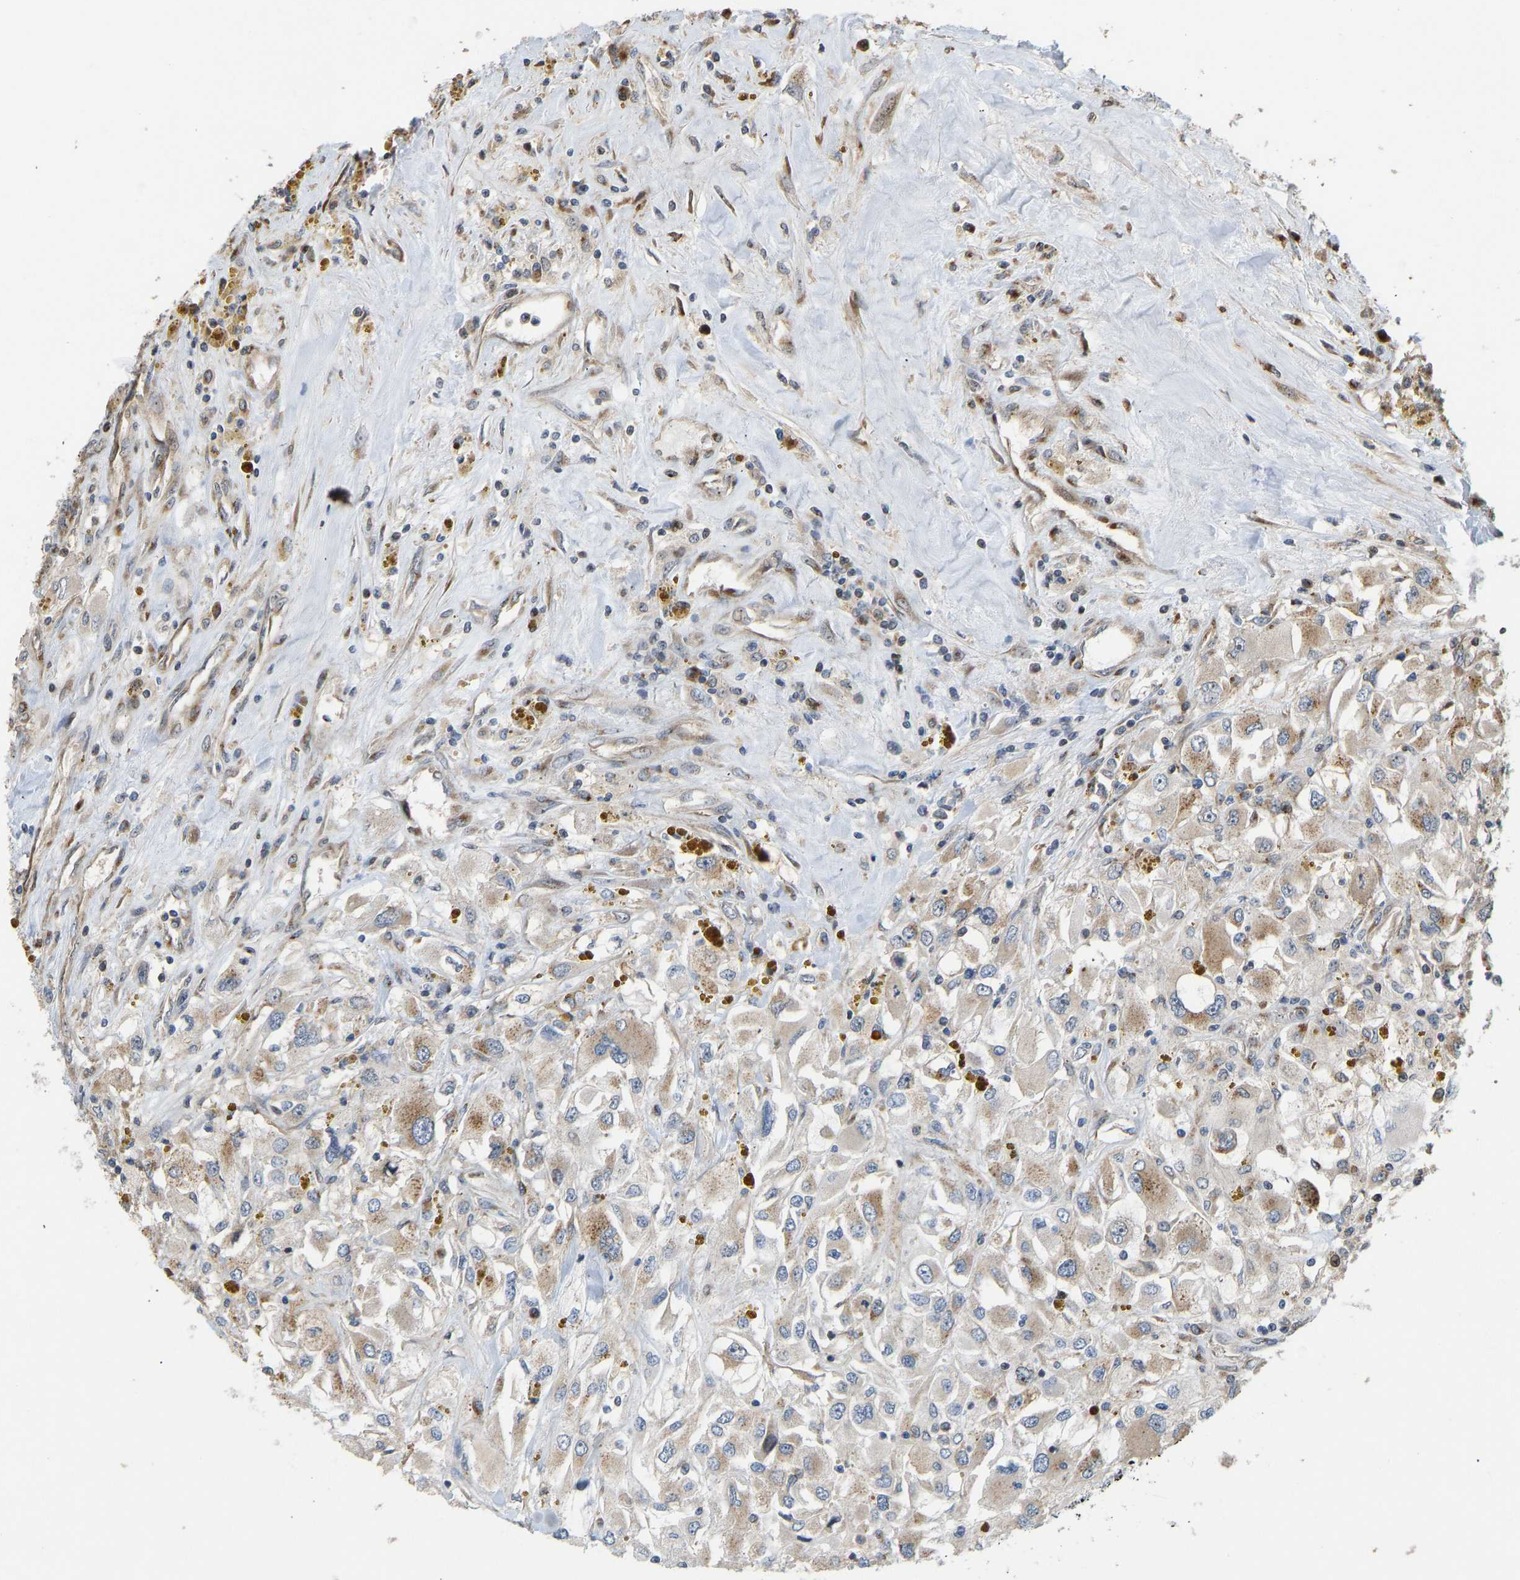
{"staining": {"intensity": "weak", "quantity": ">75%", "location": "cytoplasmic/membranous"}, "tissue": "renal cancer", "cell_type": "Tumor cells", "image_type": "cancer", "snomed": [{"axis": "morphology", "description": "Adenocarcinoma, NOS"}, {"axis": "topography", "description": "Kidney"}], "caption": "Immunohistochemistry (IHC) (DAB) staining of renal cancer exhibits weak cytoplasmic/membranous protein positivity in about >75% of tumor cells.", "gene": "YIPF4", "patient": {"sex": "female", "age": 52}}